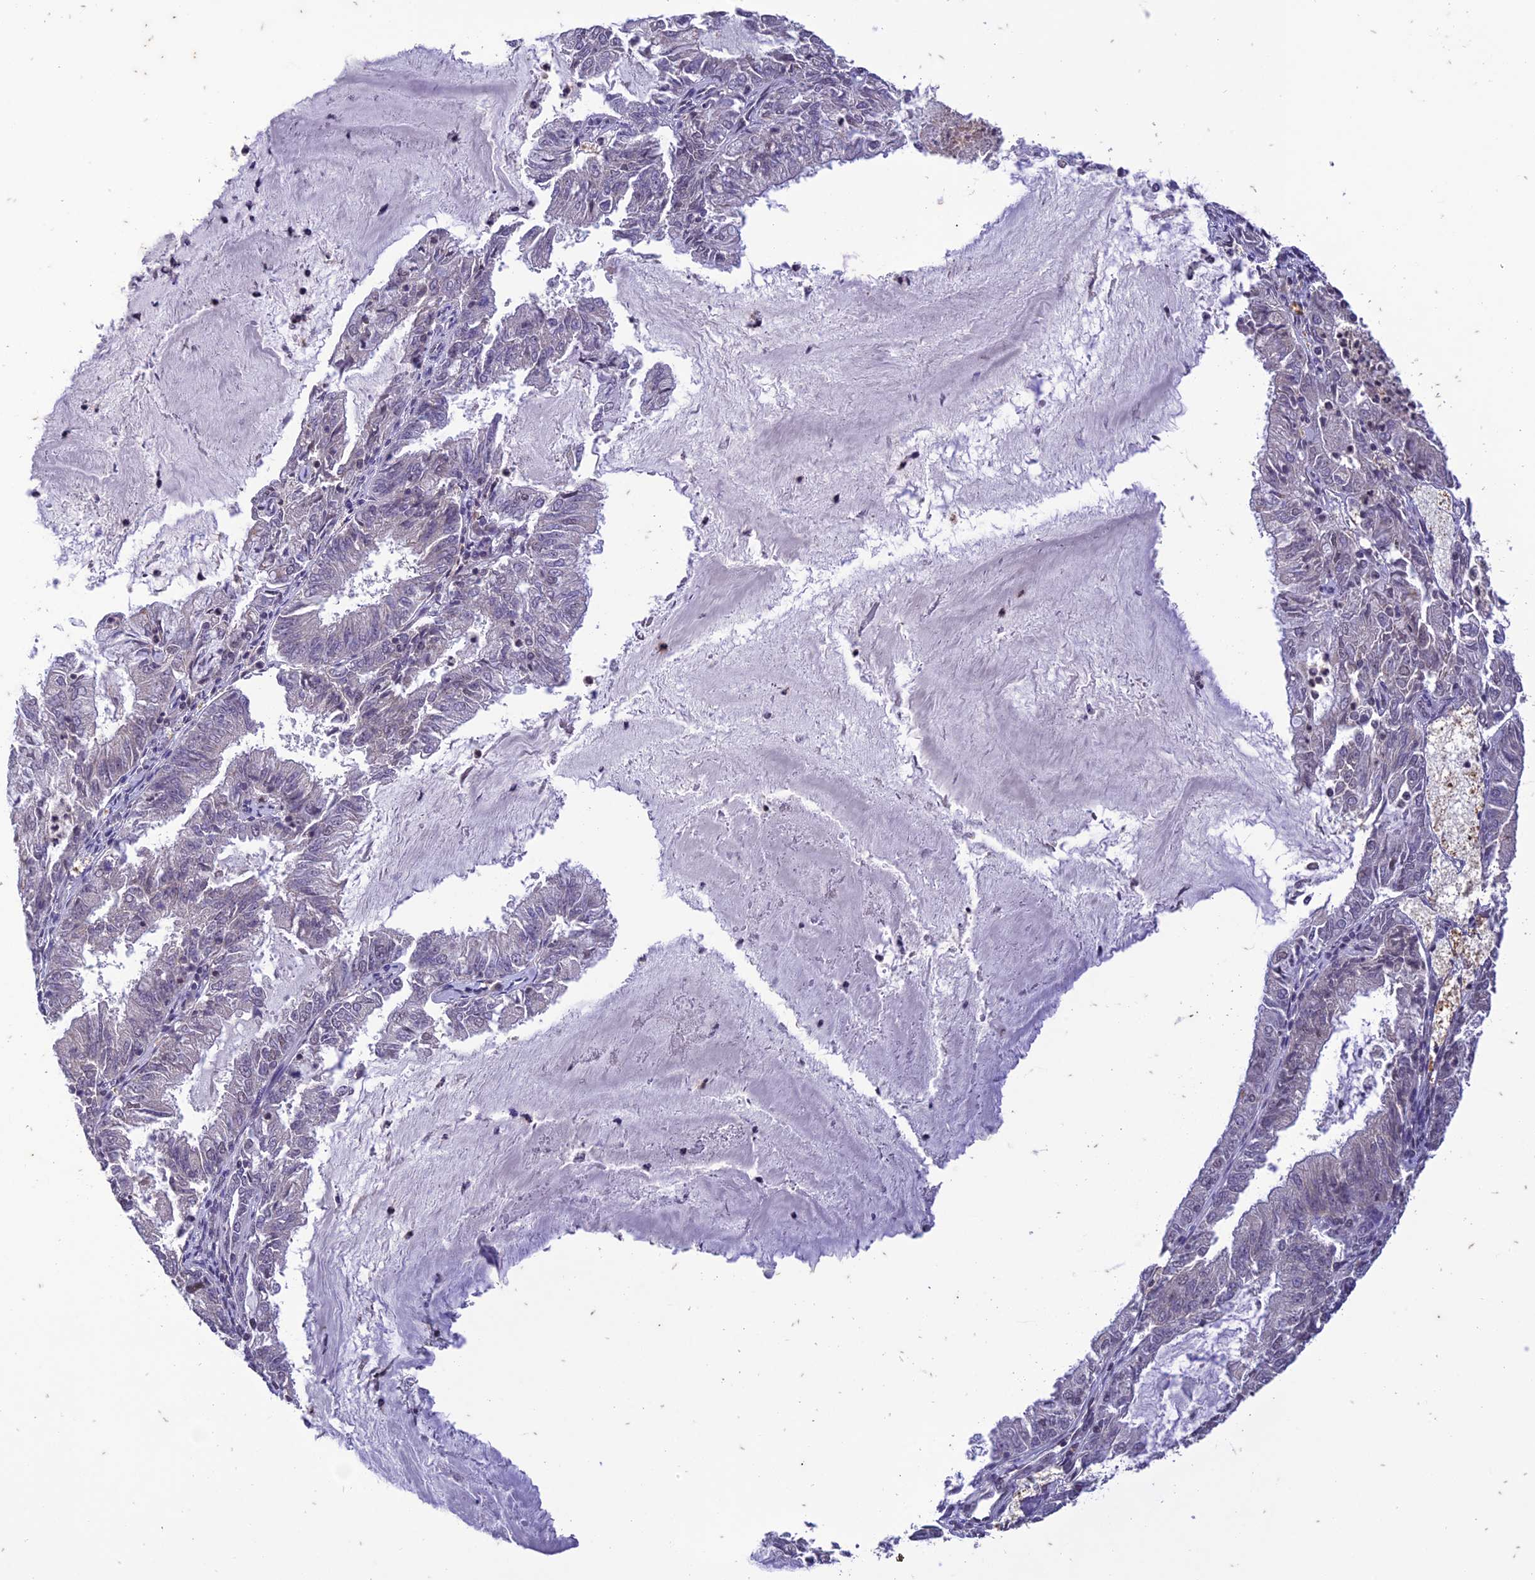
{"staining": {"intensity": "negative", "quantity": "none", "location": "none"}, "tissue": "endometrial cancer", "cell_type": "Tumor cells", "image_type": "cancer", "snomed": [{"axis": "morphology", "description": "Adenocarcinoma, NOS"}, {"axis": "topography", "description": "Endometrium"}], "caption": "Adenocarcinoma (endometrial) stained for a protein using IHC reveals no positivity tumor cells.", "gene": "POP4", "patient": {"sex": "female", "age": 57}}